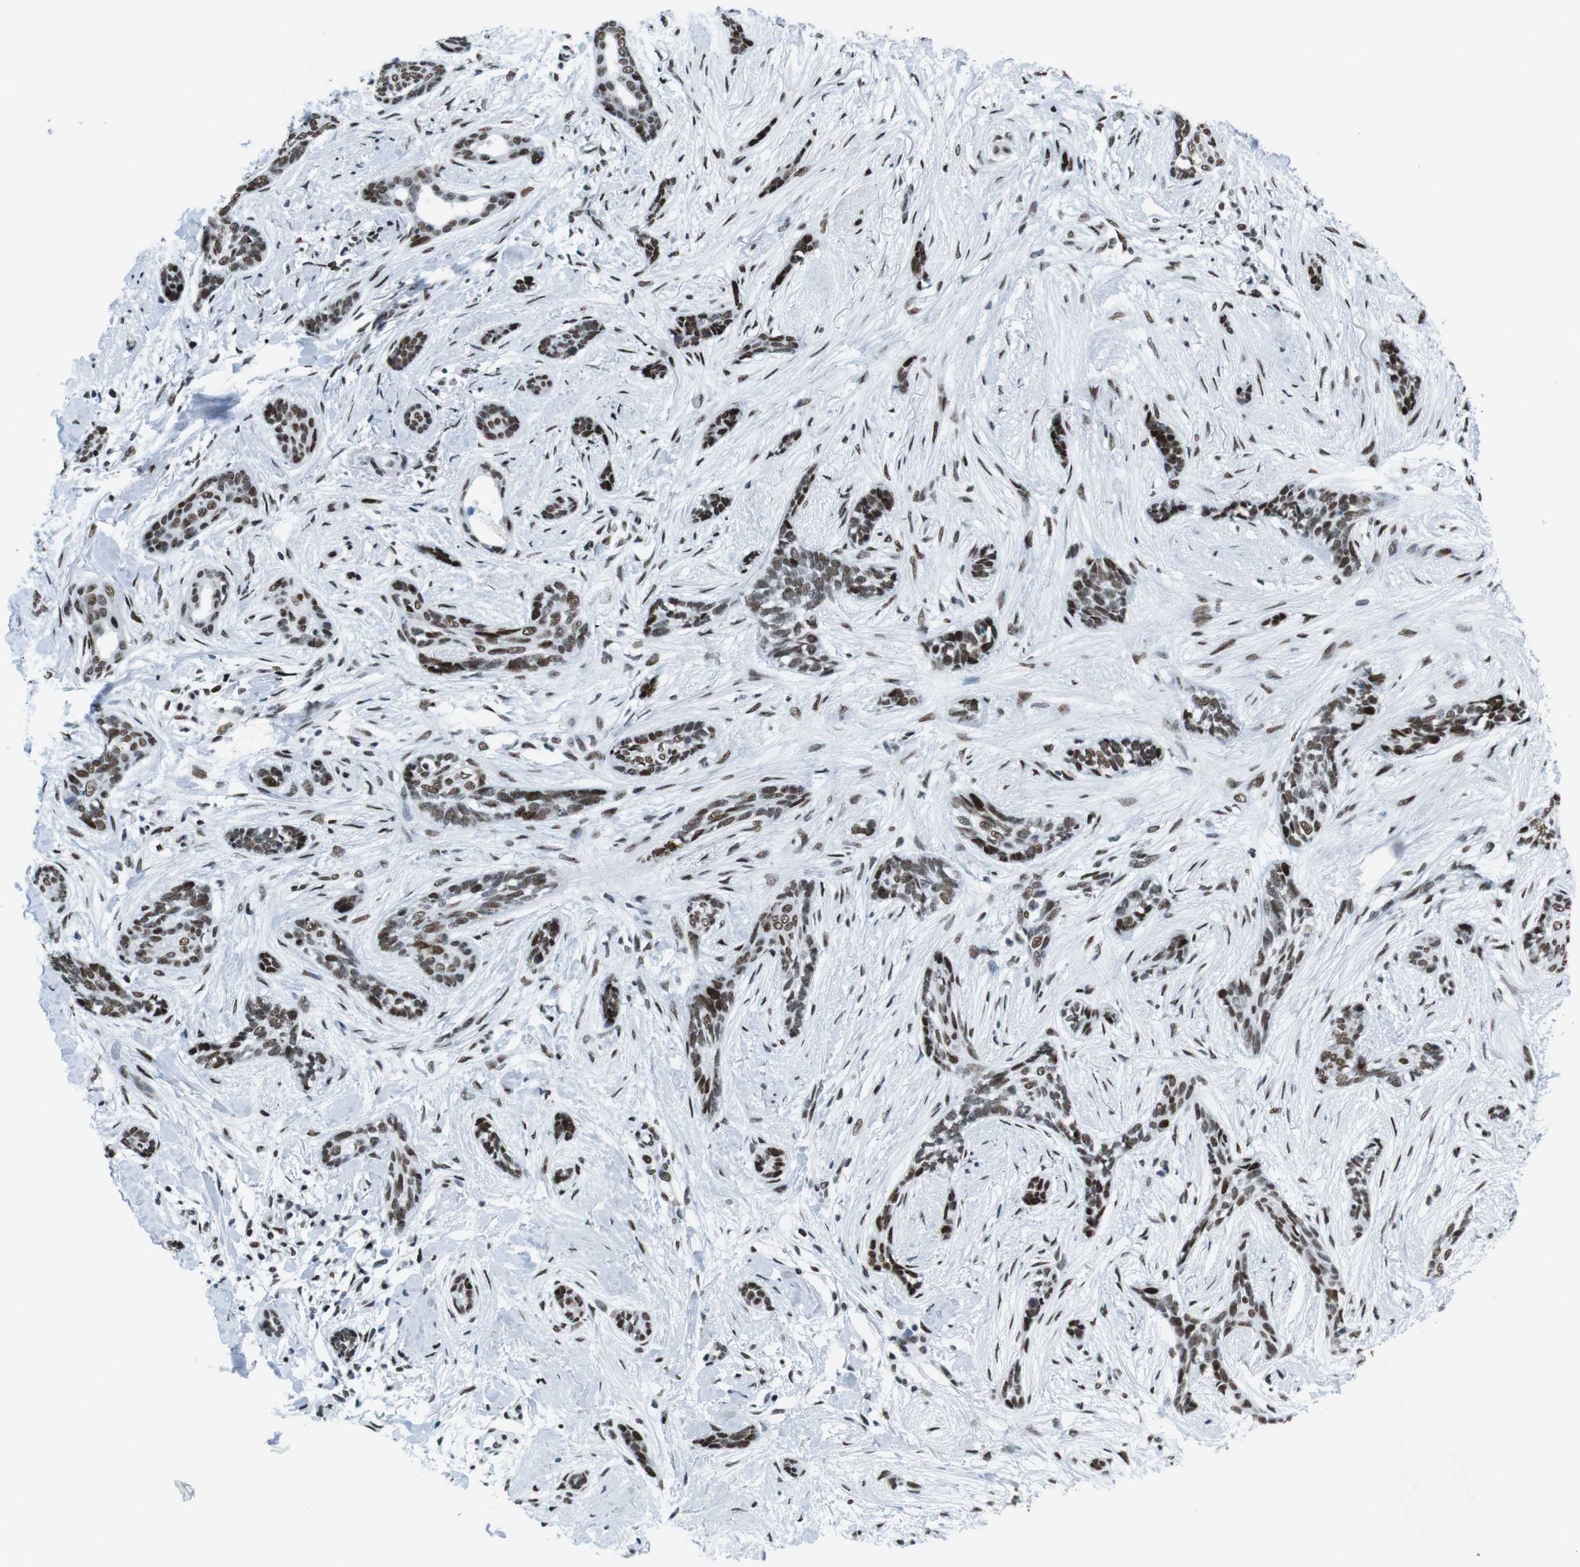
{"staining": {"intensity": "moderate", "quantity": ">75%", "location": "nuclear"}, "tissue": "skin cancer", "cell_type": "Tumor cells", "image_type": "cancer", "snomed": [{"axis": "morphology", "description": "Basal cell carcinoma"}, {"axis": "morphology", "description": "Adnexal tumor, benign"}, {"axis": "topography", "description": "Skin"}], "caption": "Immunohistochemical staining of human skin benign adnexal tumor shows medium levels of moderate nuclear positivity in approximately >75% of tumor cells. (DAB IHC, brown staining for protein, blue staining for nuclei).", "gene": "CITED2", "patient": {"sex": "female", "age": 42}}